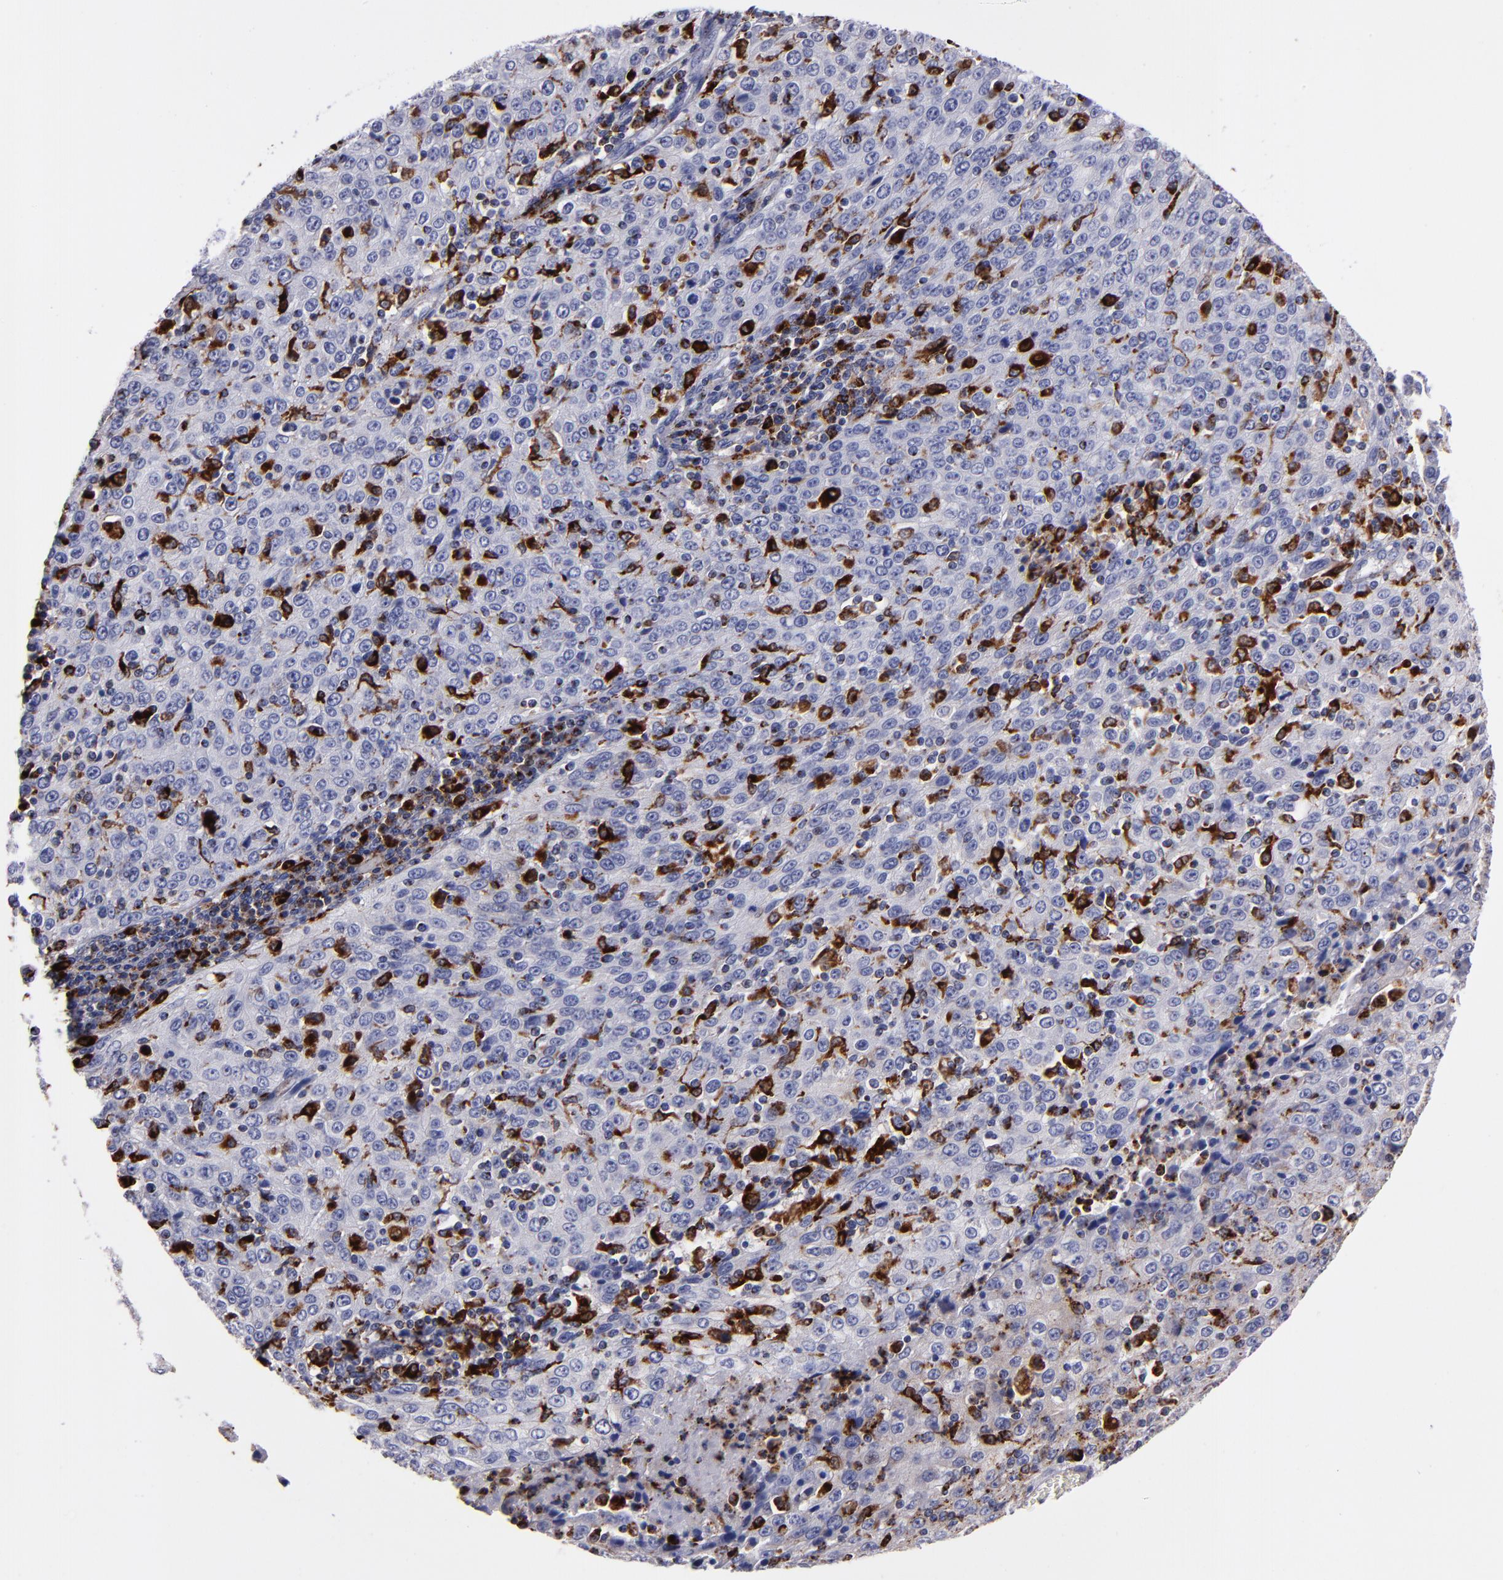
{"staining": {"intensity": "negative", "quantity": "none", "location": "none"}, "tissue": "cervical cancer", "cell_type": "Tumor cells", "image_type": "cancer", "snomed": [{"axis": "morphology", "description": "Squamous cell carcinoma, NOS"}, {"axis": "topography", "description": "Cervix"}], "caption": "Histopathology image shows no significant protein expression in tumor cells of cervical cancer (squamous cell carcinoma). (DAB immunohistochemistry (IHC), high magnification).", "gene": "CTSS", "patient": {"sex": "female", "age": 27}}